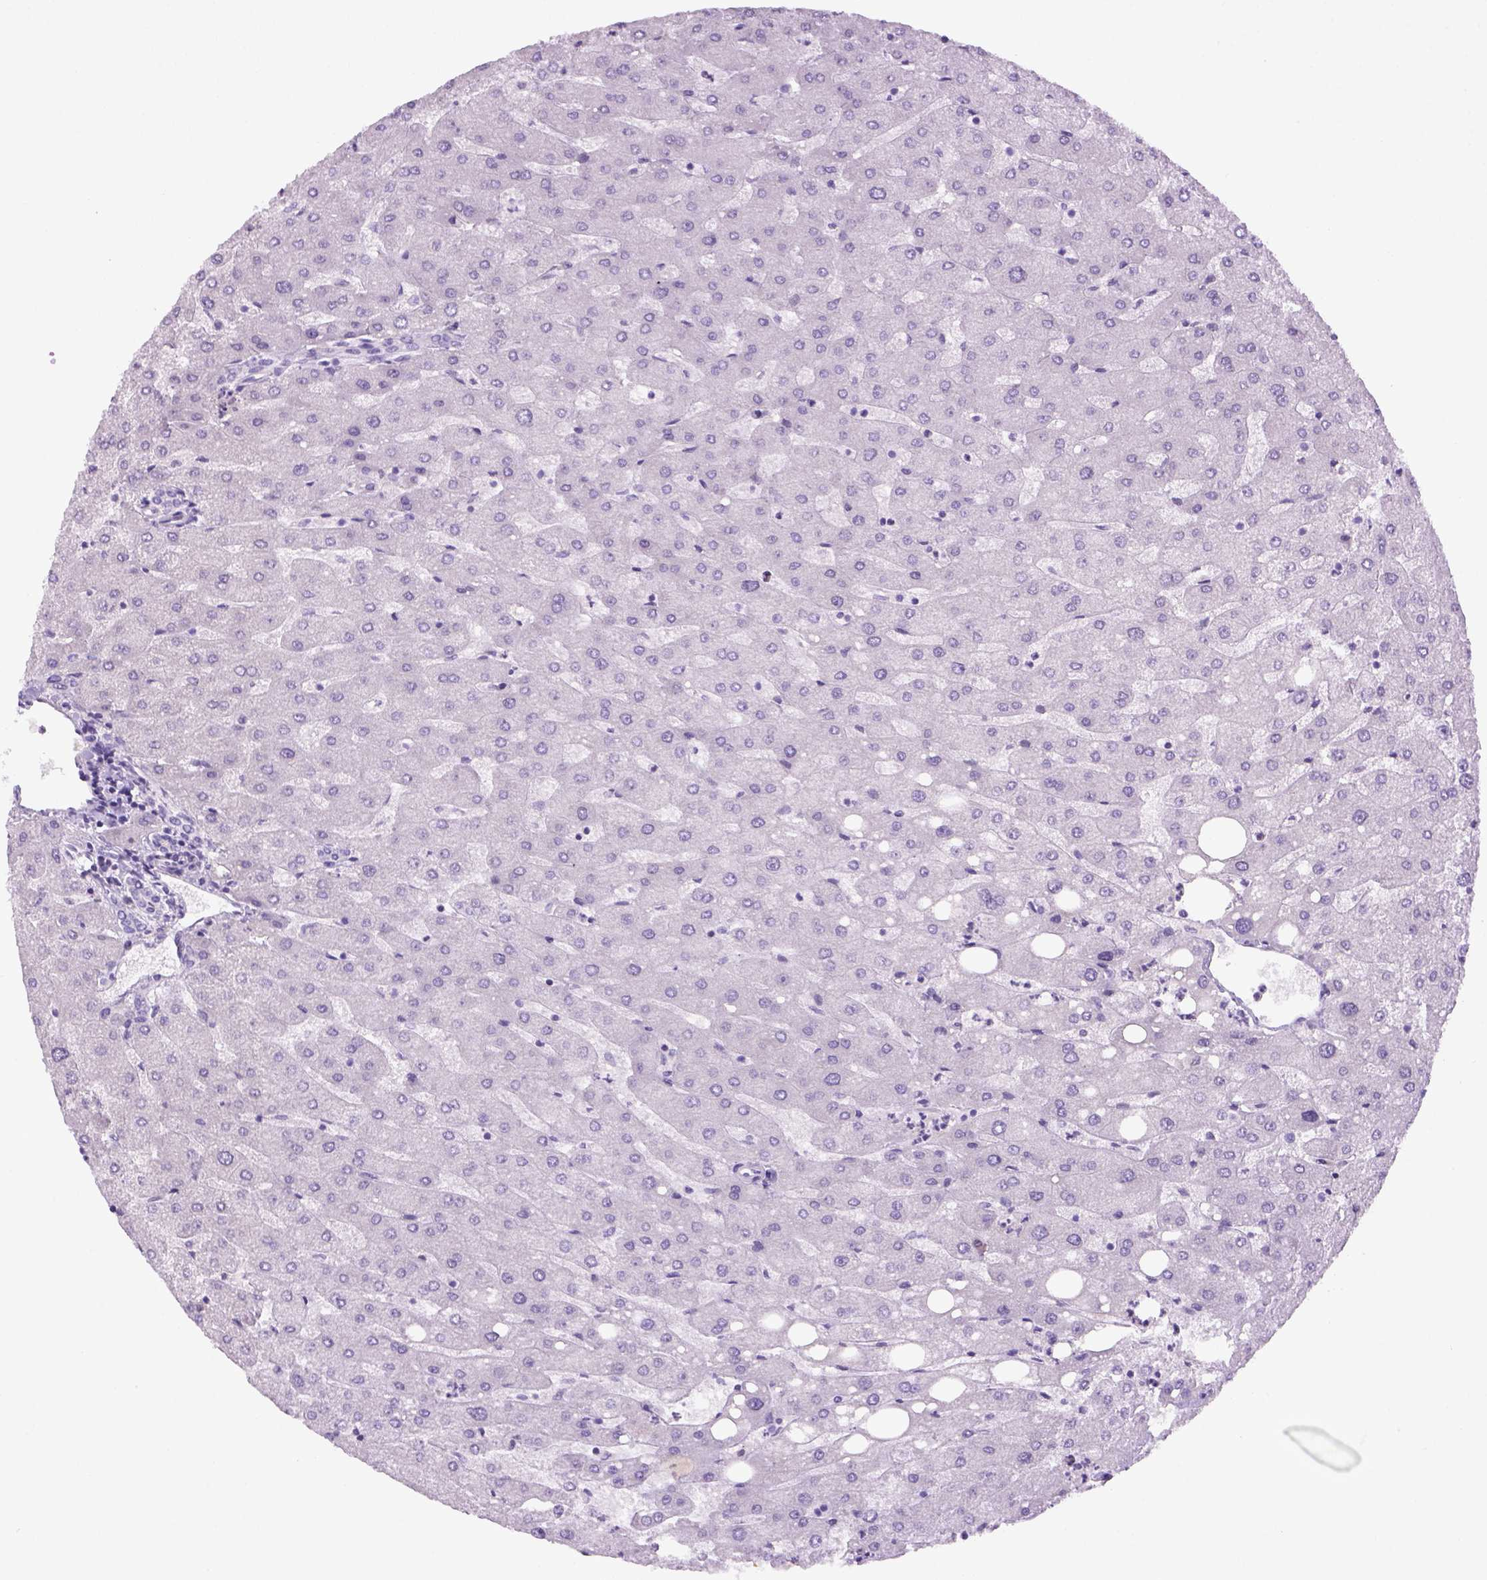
{"staining": {"intensity": "negative", "quantity": "none", "location": "none"}, "tissue": "liver", "cell_type": "Cholangiocytes", "image_type": "normal", "snomed": [{"axis": "morphology", "description": "Normal tissue, NOS"}, {"axis": "topography", "description": "Liver"}], "caption": "IHC image of unremarkable liver: human liver stained with DAB (3,3'-diaminobenzidine) shows no significant protein positivity in cholangiocytes.", "gene": "DNAH11", "patient": {"sex": "male", "age": 67}}